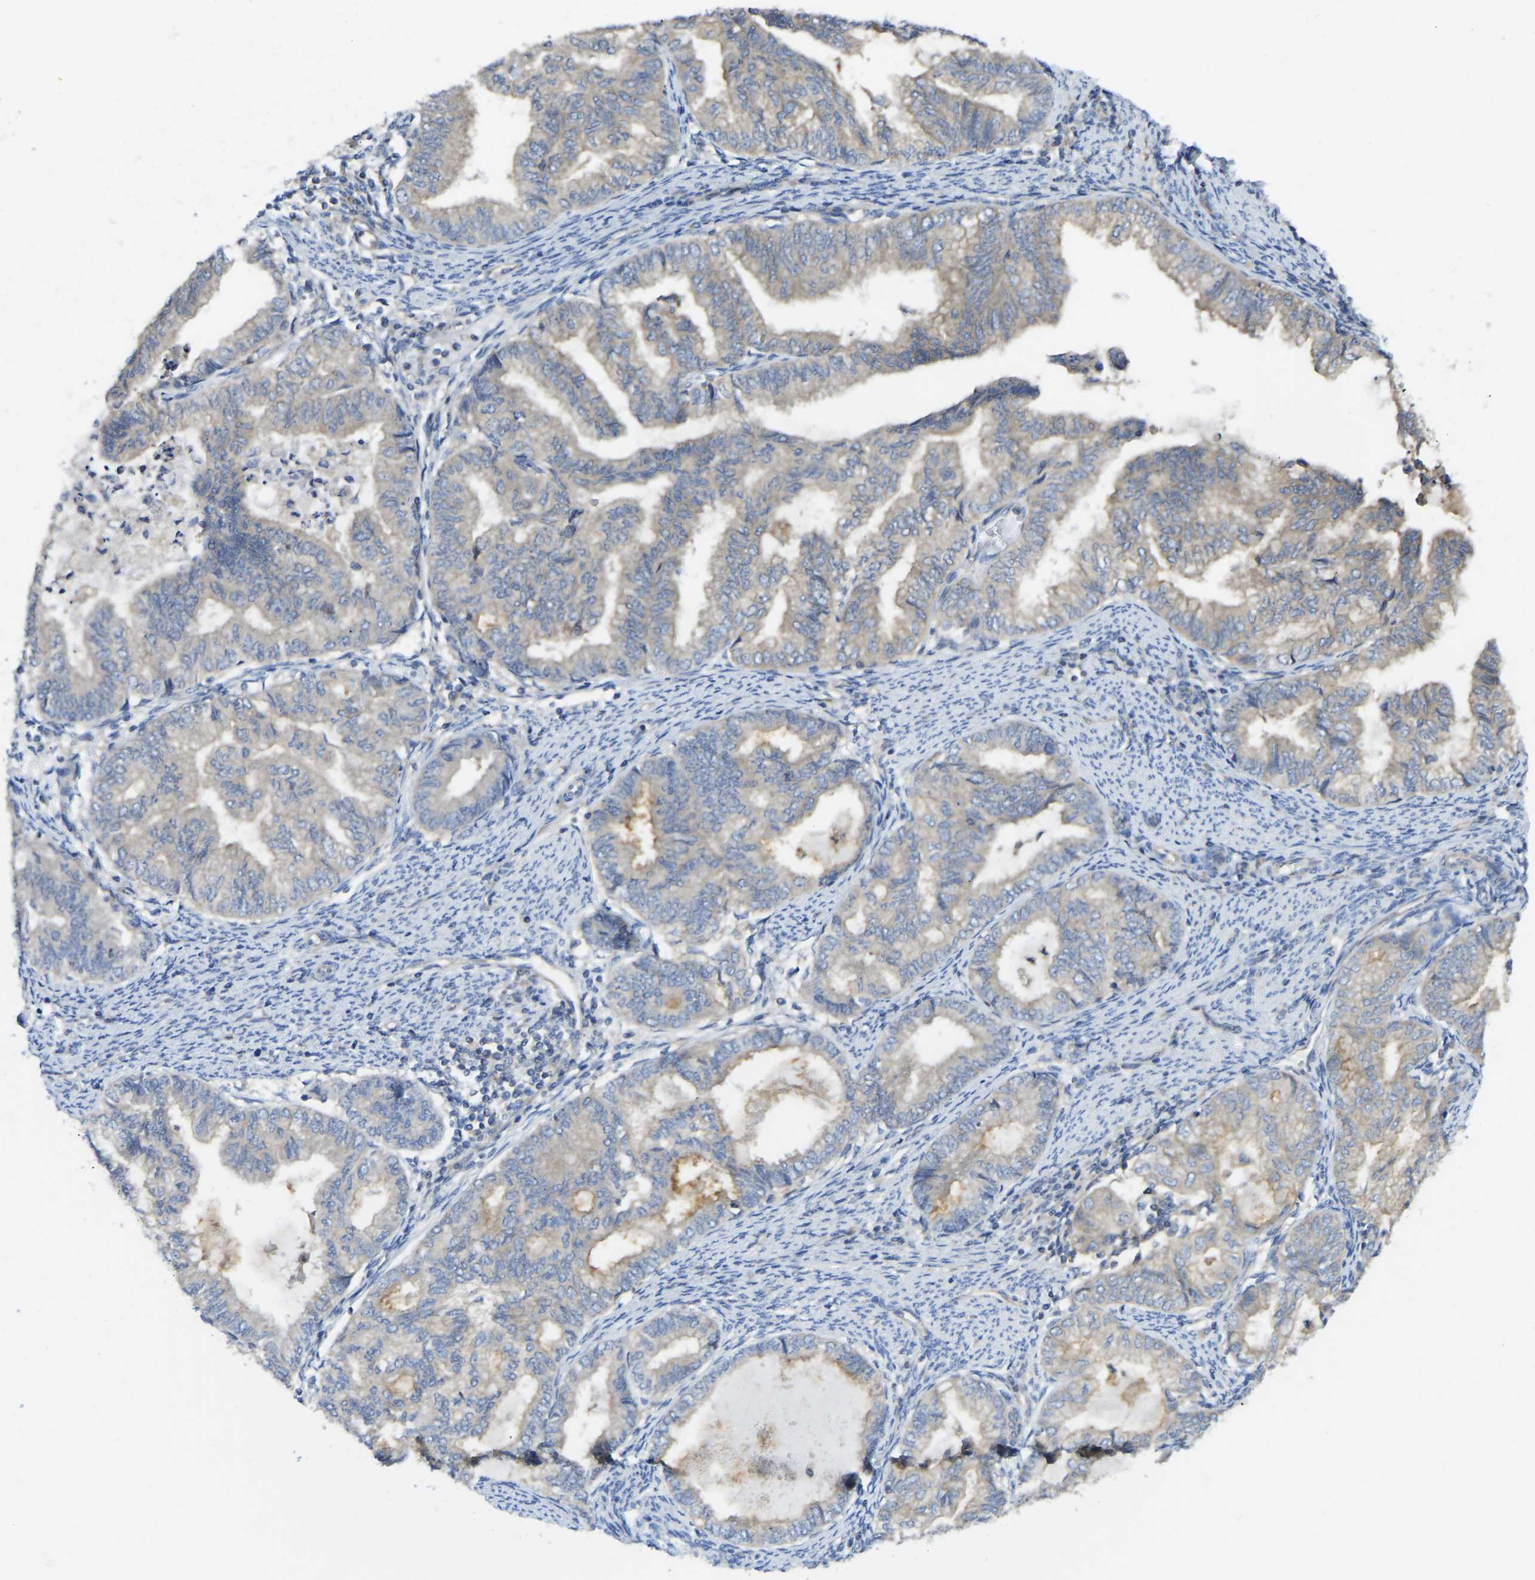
{"staining": {"intensity": "negative", "quantity": "none", "location": "none"}, "tissue": "endometrial cancer", "cell_type": "Tumor cells", "image_type": "cancer", "snomed": [{"axis": "morphology", "description": "Adenocarcinoma, NOS"}, {"axis": "topography", "description": "Endometrium"}], "caption": "Adenocarcinoma (endometrial) stained for a protein using immunohistochemistry (IHC) displays no positivity tumor cells.", "gene": "PPP3CA", "patient": {"sex": "female", "age": 79}}